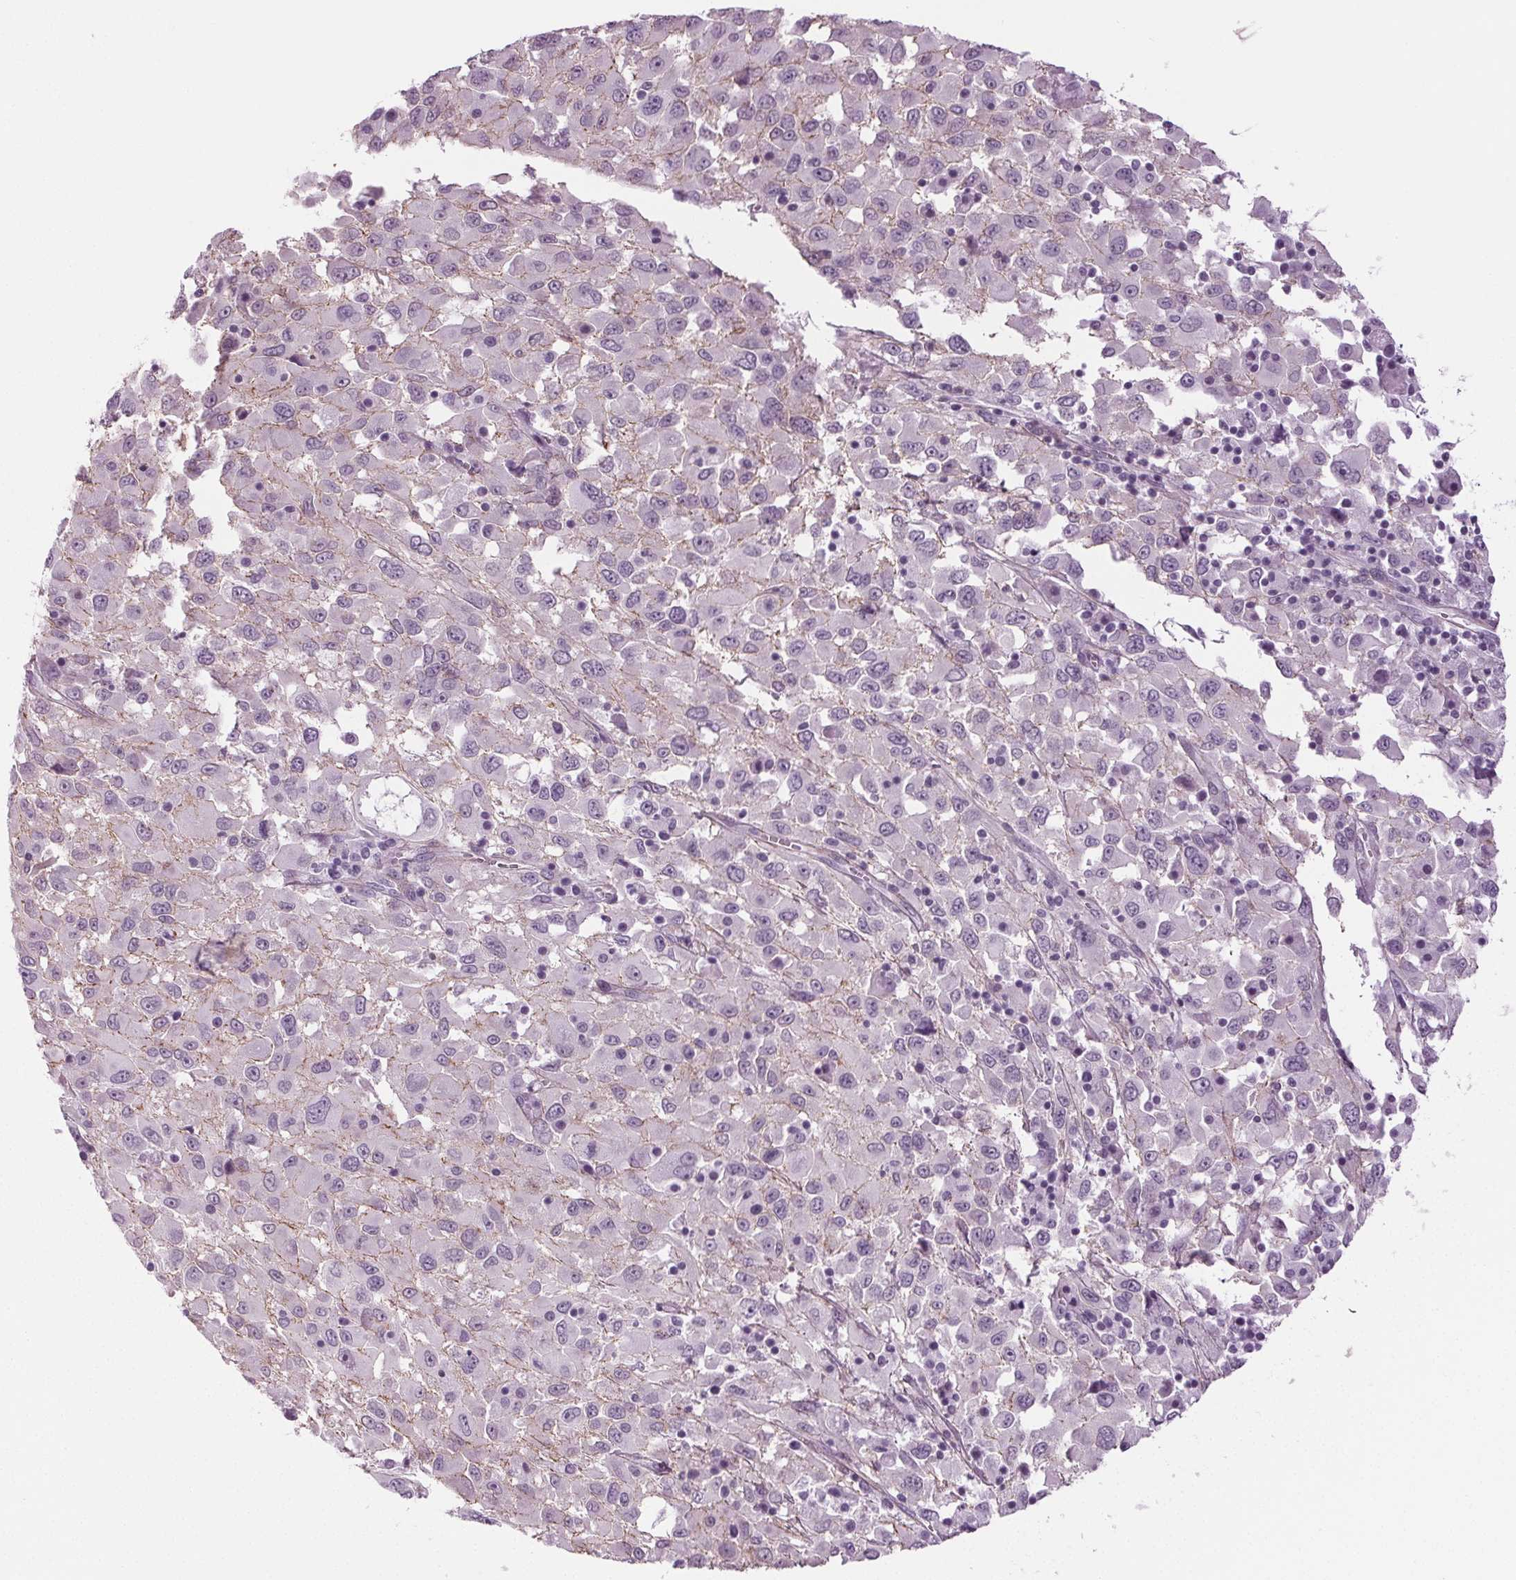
{"staining": {"intensity": "negative", "quantity": "none", "location": "none"}, "tissue": "melanoma", "cell_type": "Tumor cells", "image_type": "cancer", "snomed": [{"axis": "morphology", "description": "Malignant melanoma, Metastatic site"}, {"axis": "topography", "description": "Soft tissue"}], "caption": "DAB (3,3'-diaminobenzidine) immunohistochemical staining of human malignant melanoma (metastatic site) exhibits no significant positivity in tumor cells.", "gene": "BHLHE22", "patient": {"sex": "male", "age": 50}}